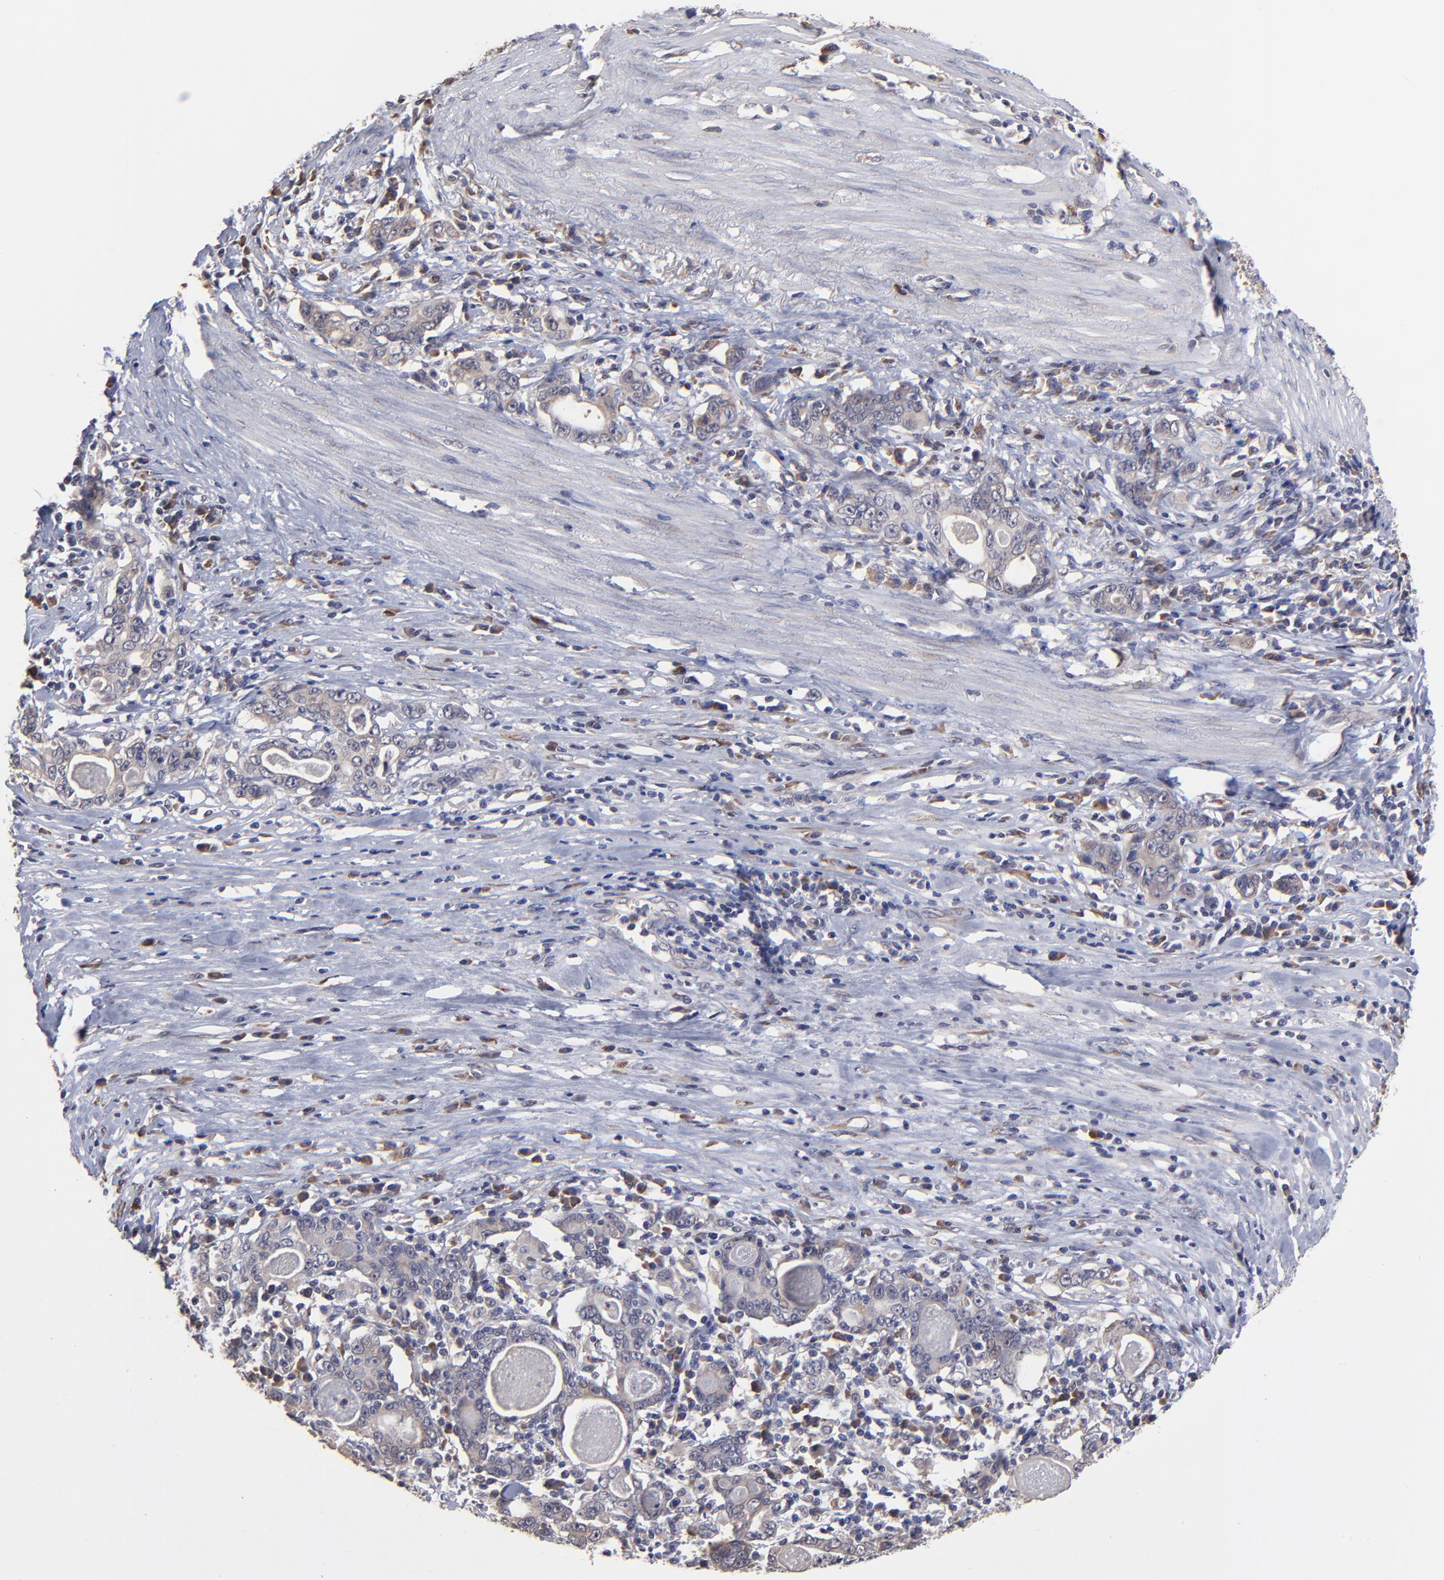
{"staining": {"intensity": "weak", "quantity": ">75%", "location": "cytoplasmic/membranous"}, "tissue": "stomach cancer", "cell_type": "Tumor cells", "image_type": "cancer", "snomed": [{"axis": "morphology", "description": "Adenocarcinoma, NOS"}, {"axis": "topography", "description": "Stomach, lower"}], "caption": "Approximately >75% of tumor cells in adenocarcinoma (stomach) demonstrate weak cytoplasmic/membranous protein expression as visualized by brown immunohistochemical staining.", "gene": "CHL1", "patient": {"sex": "female", "age": 72}}